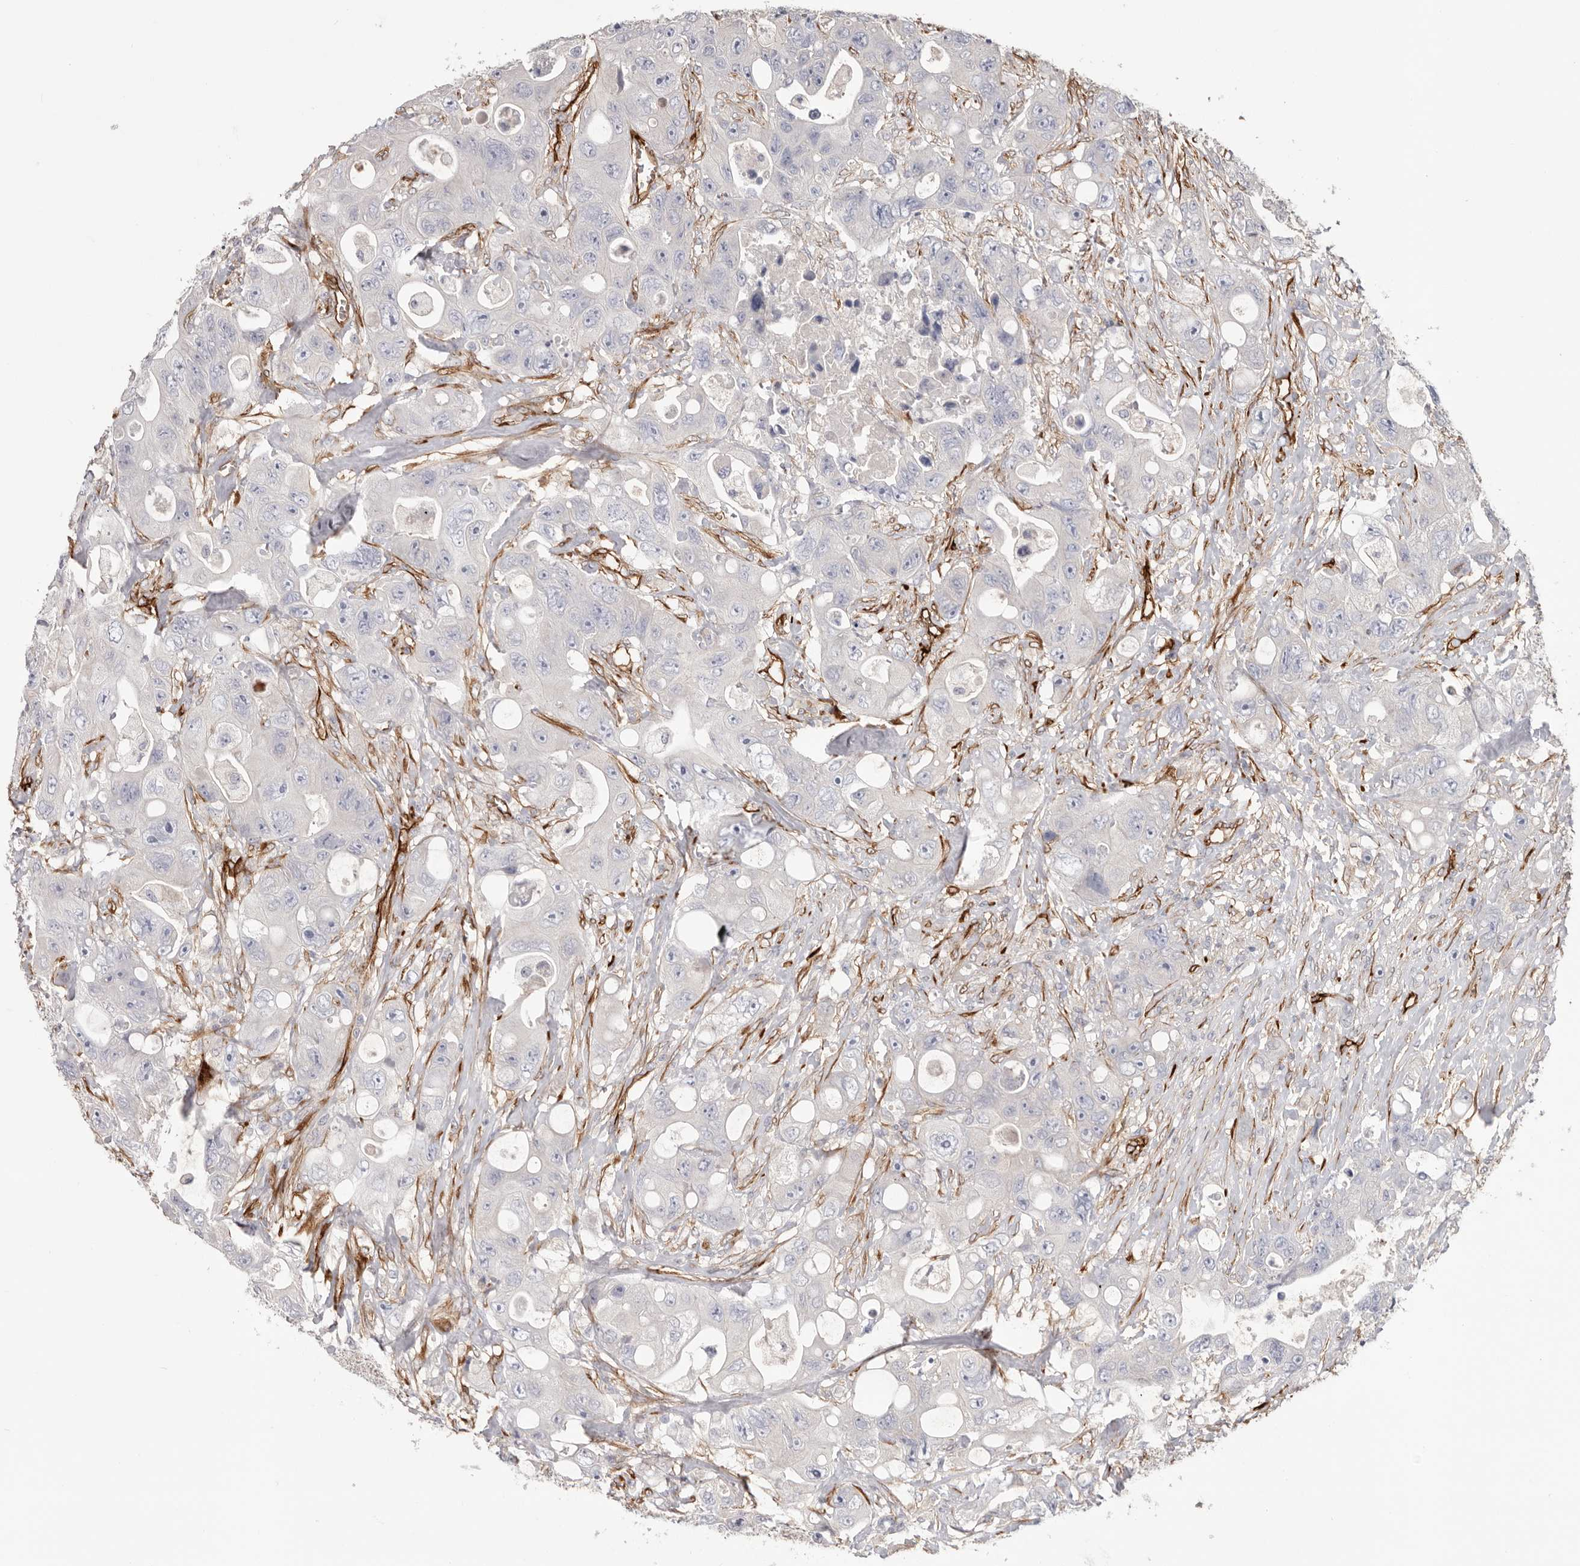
{"staining": {"intensity": "negative", "quantity": "none", "location": "none"}, "tissue": "colorectal cancer", "cell_type": "Tumor cells", "image_type": "cancer", "snomed": [{"axis": "morphology", "description": "Adenocarcinoma, NOS"}, {"axis": "topography", "description": "Colon"}], "caption": "This is an IHC histopathology image of human colorectal cancer. There is no positivity in tumor cells.", "gene": "LRRC66", "patient": {"sex": "female", "age": 46}}